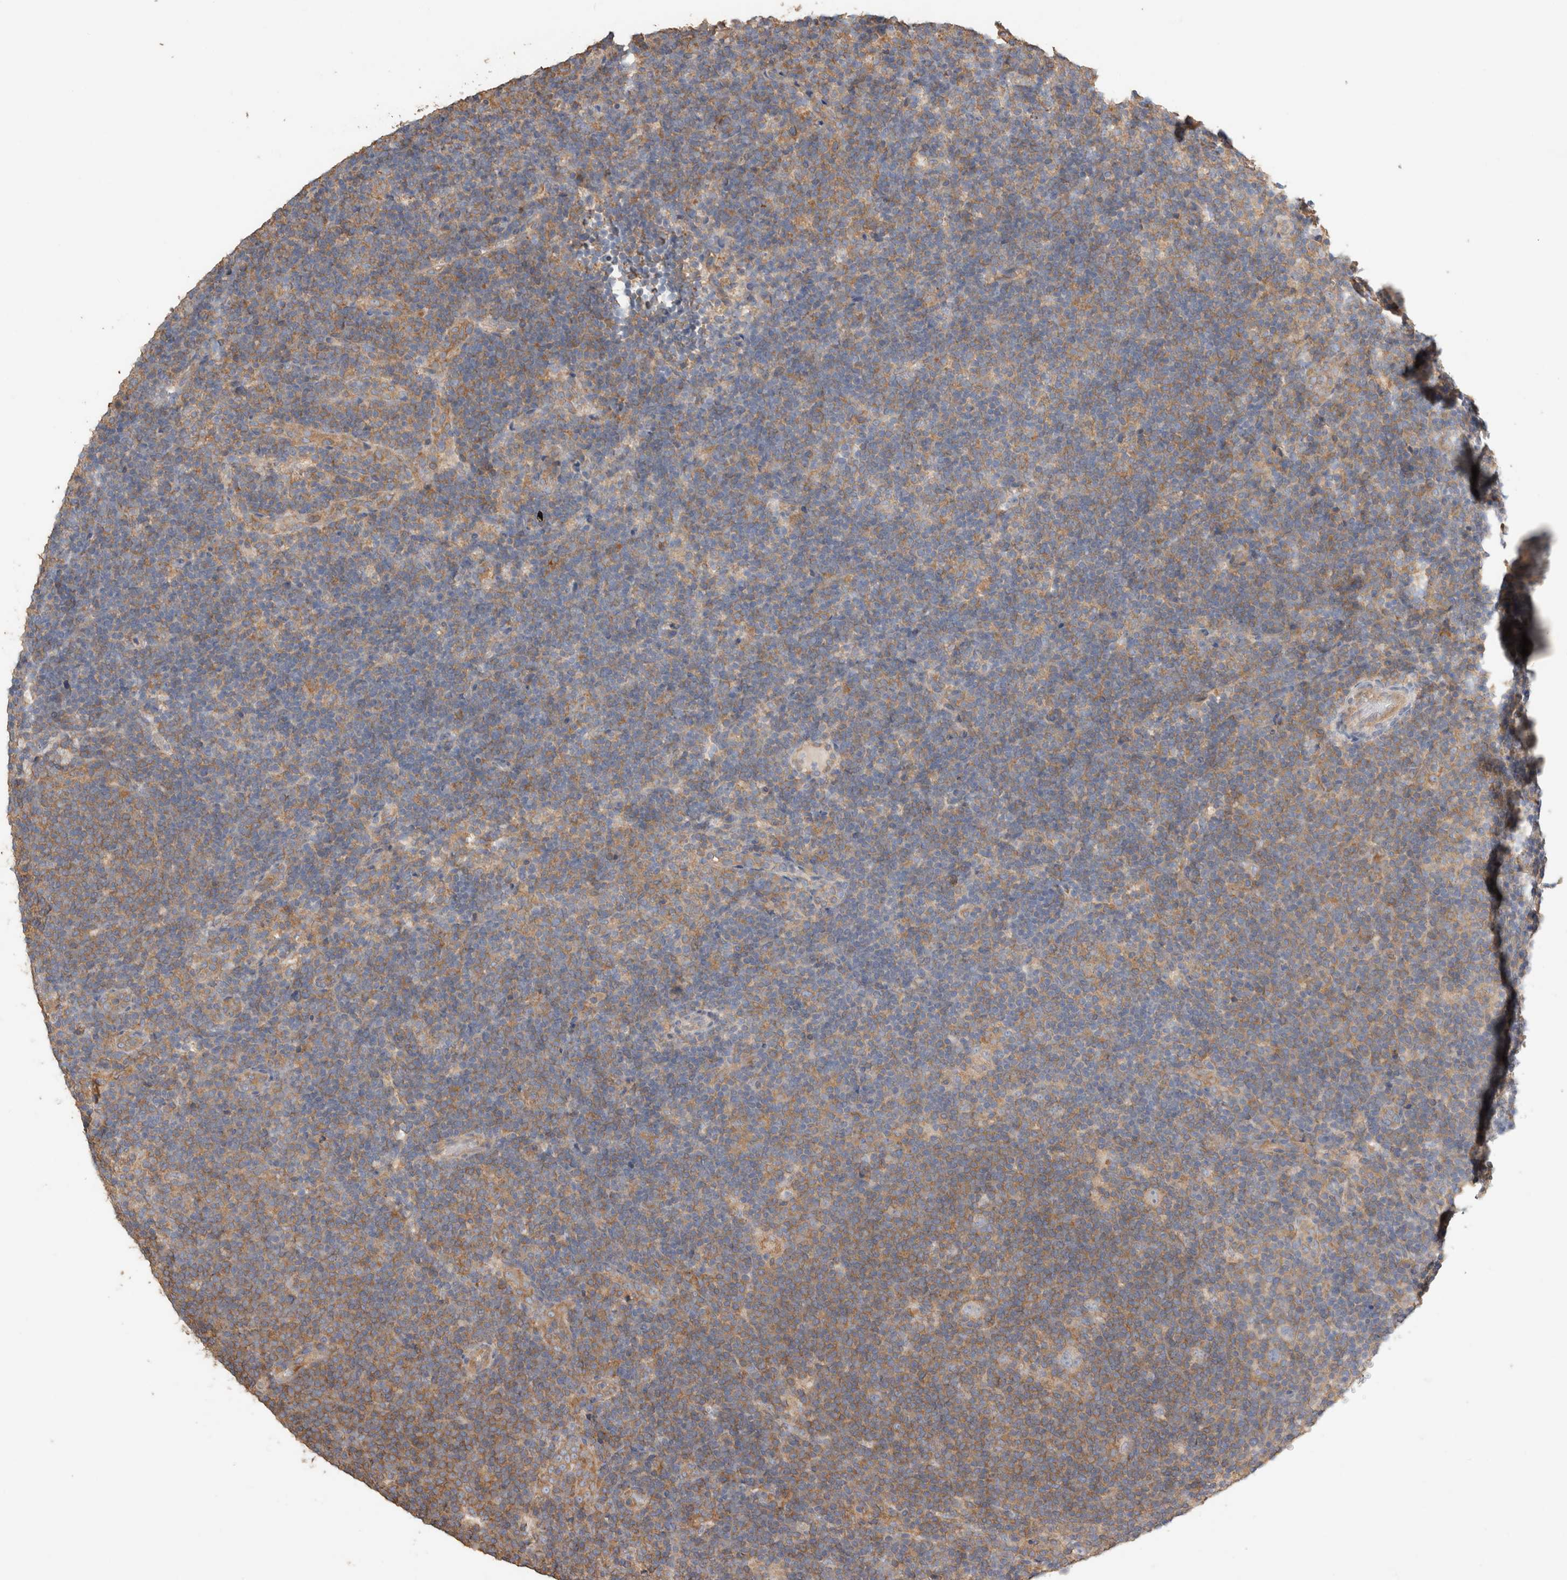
{"staining": {"intensity": "negative", "quantity": "none", "location": "none"}, "tissue": "lymphoma", "cell_type": "Tumor cells", "image_type": "cancer", "snomed": [{"axis": "morphology", "description": "Hodgkin's disease, NOS"}, {"axis": "topography", "description": "Lymph node"}], "caption": "Tumor cells show no significant staining in Hodgkin's disease. The staining is performed using DAB brown chromogen with nuclei counter-stained in using hematoxylin.", "gene": "EIF4G3", "patient": {"sex": "female", "age": 57}}